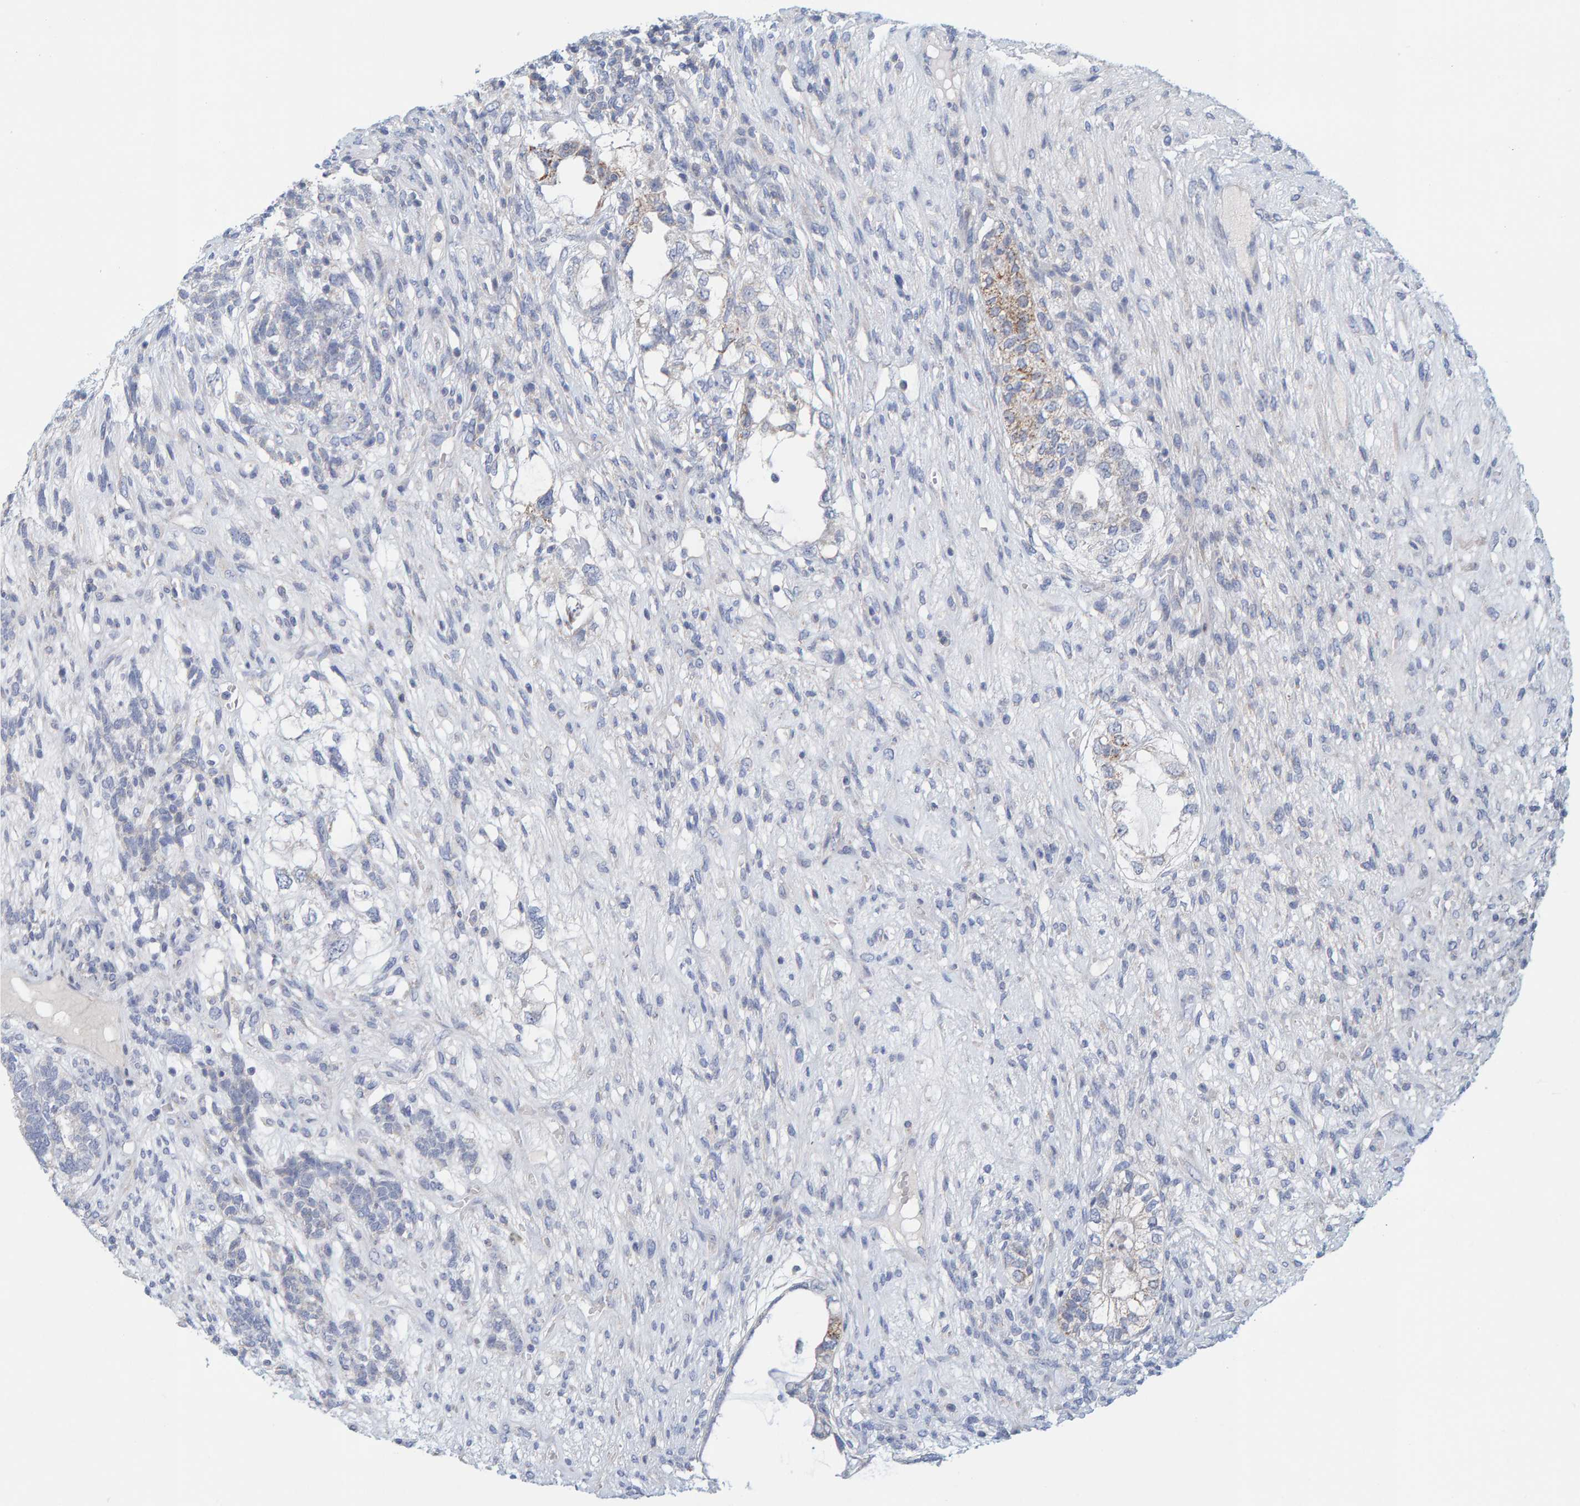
{"staining": {"intensity": "negative", "quantity": "none", "location": "none"}, "tissue": "testis cancer", "cell_type": "Tumor cells", "image_type": "cancer", "snomed": [{"axis": "morphology", "description": "Seminoma, NOS"}, {"axis": "topography", "description": "Testis"}], "caption": "Immunohistochemistry micrograph of human seminoma (testis) stained for a protein (brown), which demonstrates no expression in tumor cells.", "gene": "ZC3H3", "patient": {"sex": "male", "age": 28}}